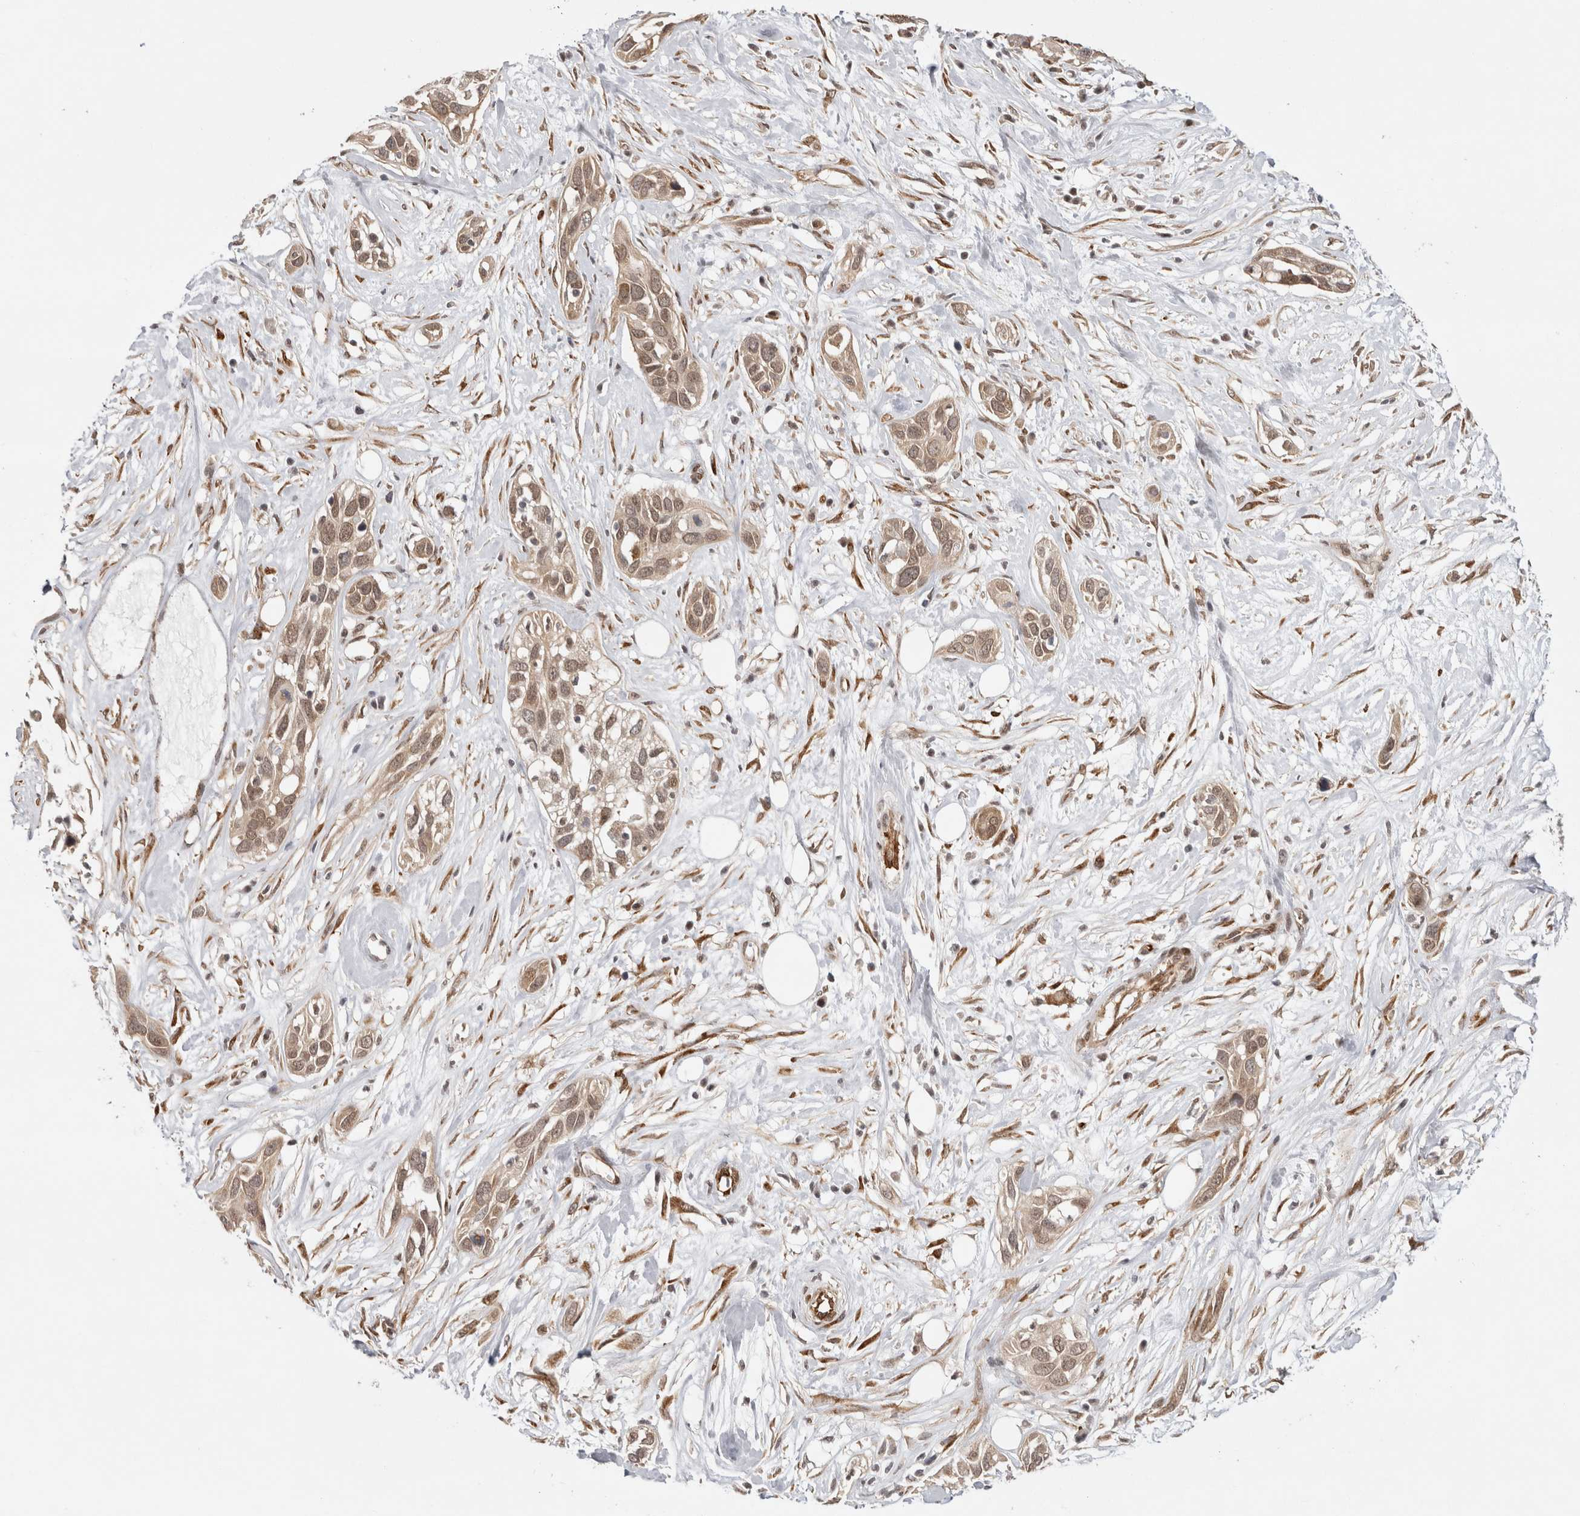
{"staining": {"intensity": "moderate", "quantity": ">75%", "location": "nuclear"}, "tissue": "pancreatic cancer", "cell_type": "Tumor cells", "image_type": "cancer", "snomed": [{"axis": "morphology", "description": "Adenocarcinoma, NOS"}, {"axis": "topography", "description": "Pancreas"}], "caption": "This photomicrograph shows IHC staining of pancreatic adenocarcinoma, with medium moderate nuclear staining in about >75% of tumor cells.", "gene": "ZNF318", "patient": {"sex": "female", "age": 60}}